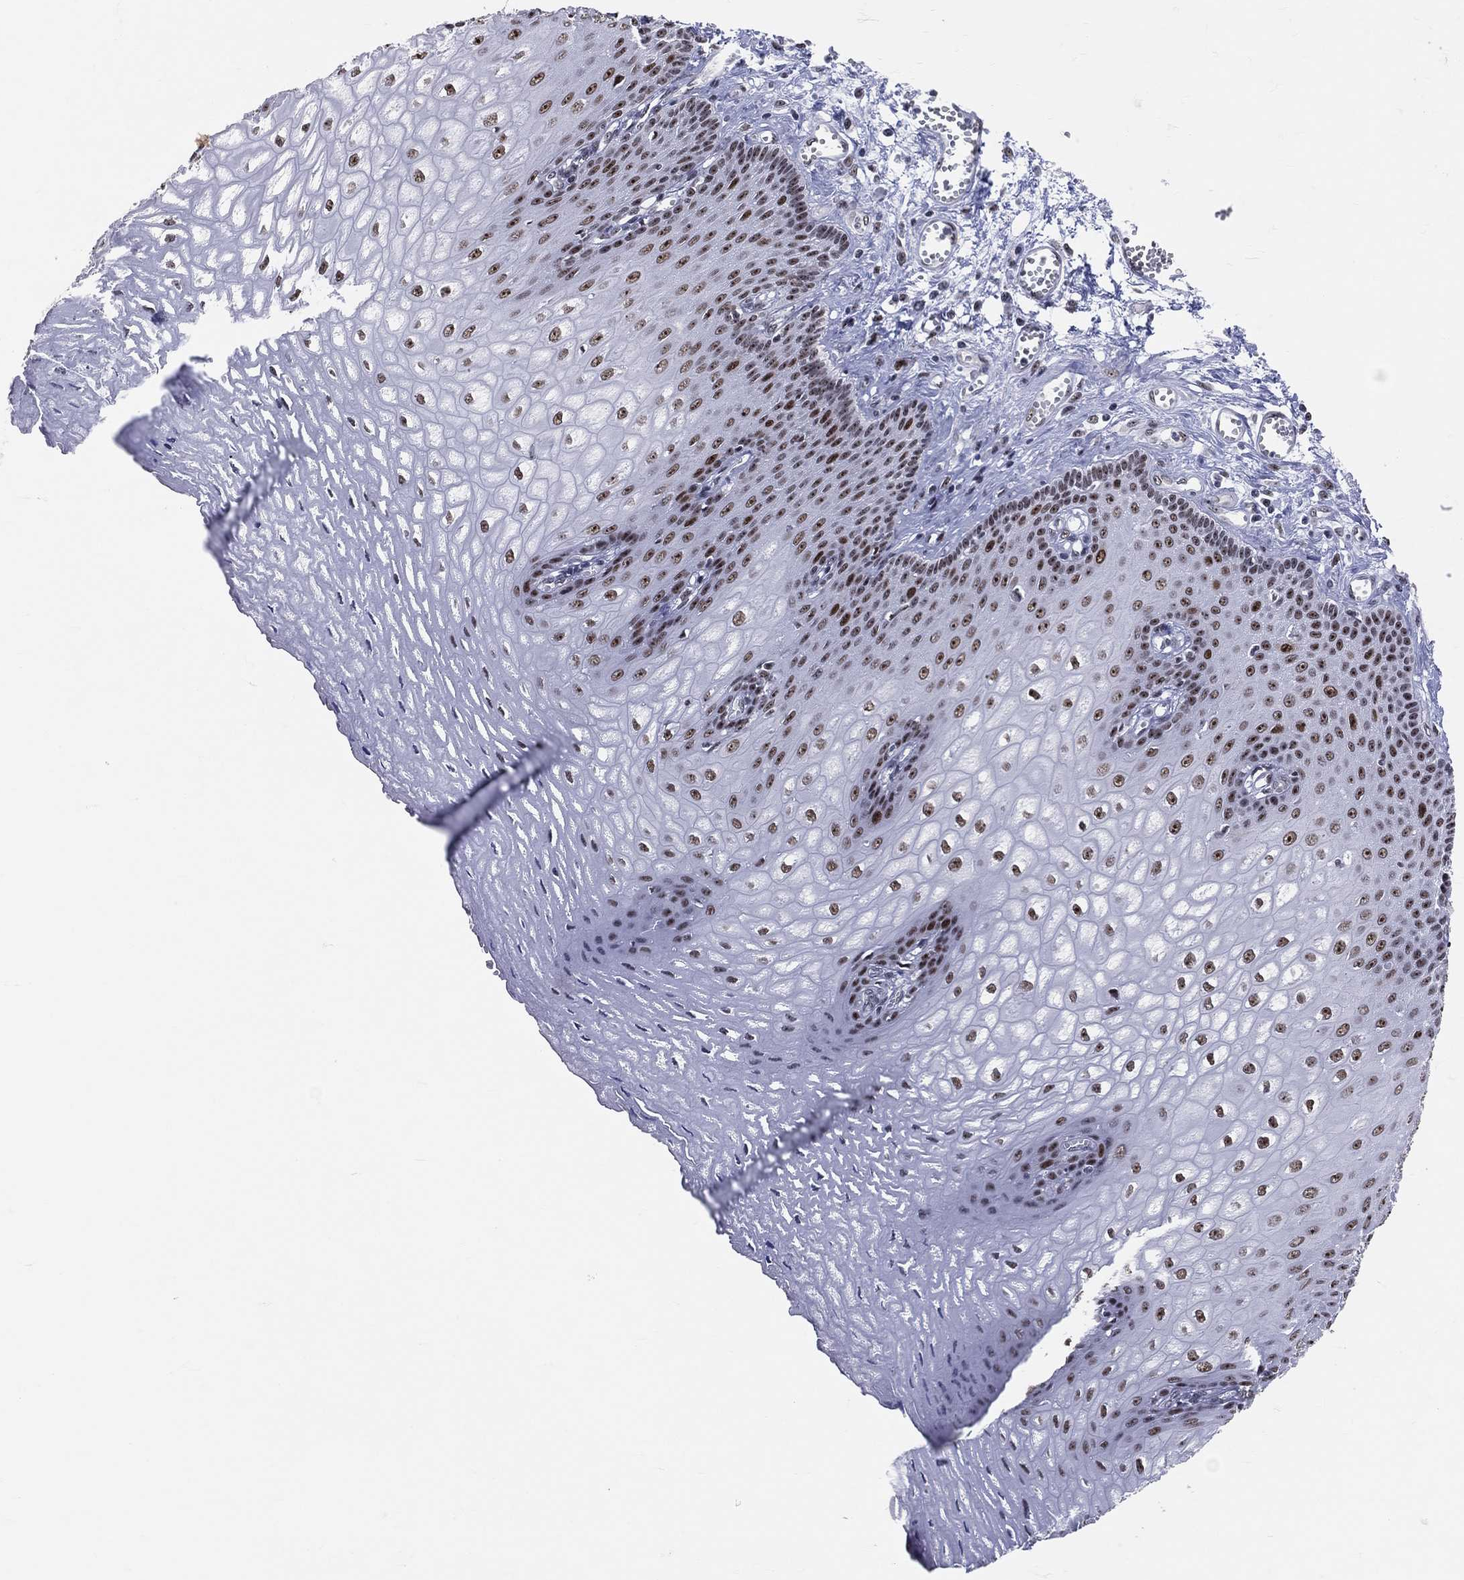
{"staining": {"intensity": "strong", "quantity": "25%-75%", "location": "nuclear"}, "tissue": "esophagus", "cell_type": "Squamous epithelial cells", "image_type": "normal", "snomed": [{"axis": "morphology", "description": "Normal tissue, NOS"}, {"axis": "topography", "description": "Esophagus"}], "caption": "Unremarkable esophagus exhibits strong nuclear positivity in about 25%-75% of squamous epithelial cells.", "gene": "CDK7", "patient": {"sex": "male", "age": 58}}